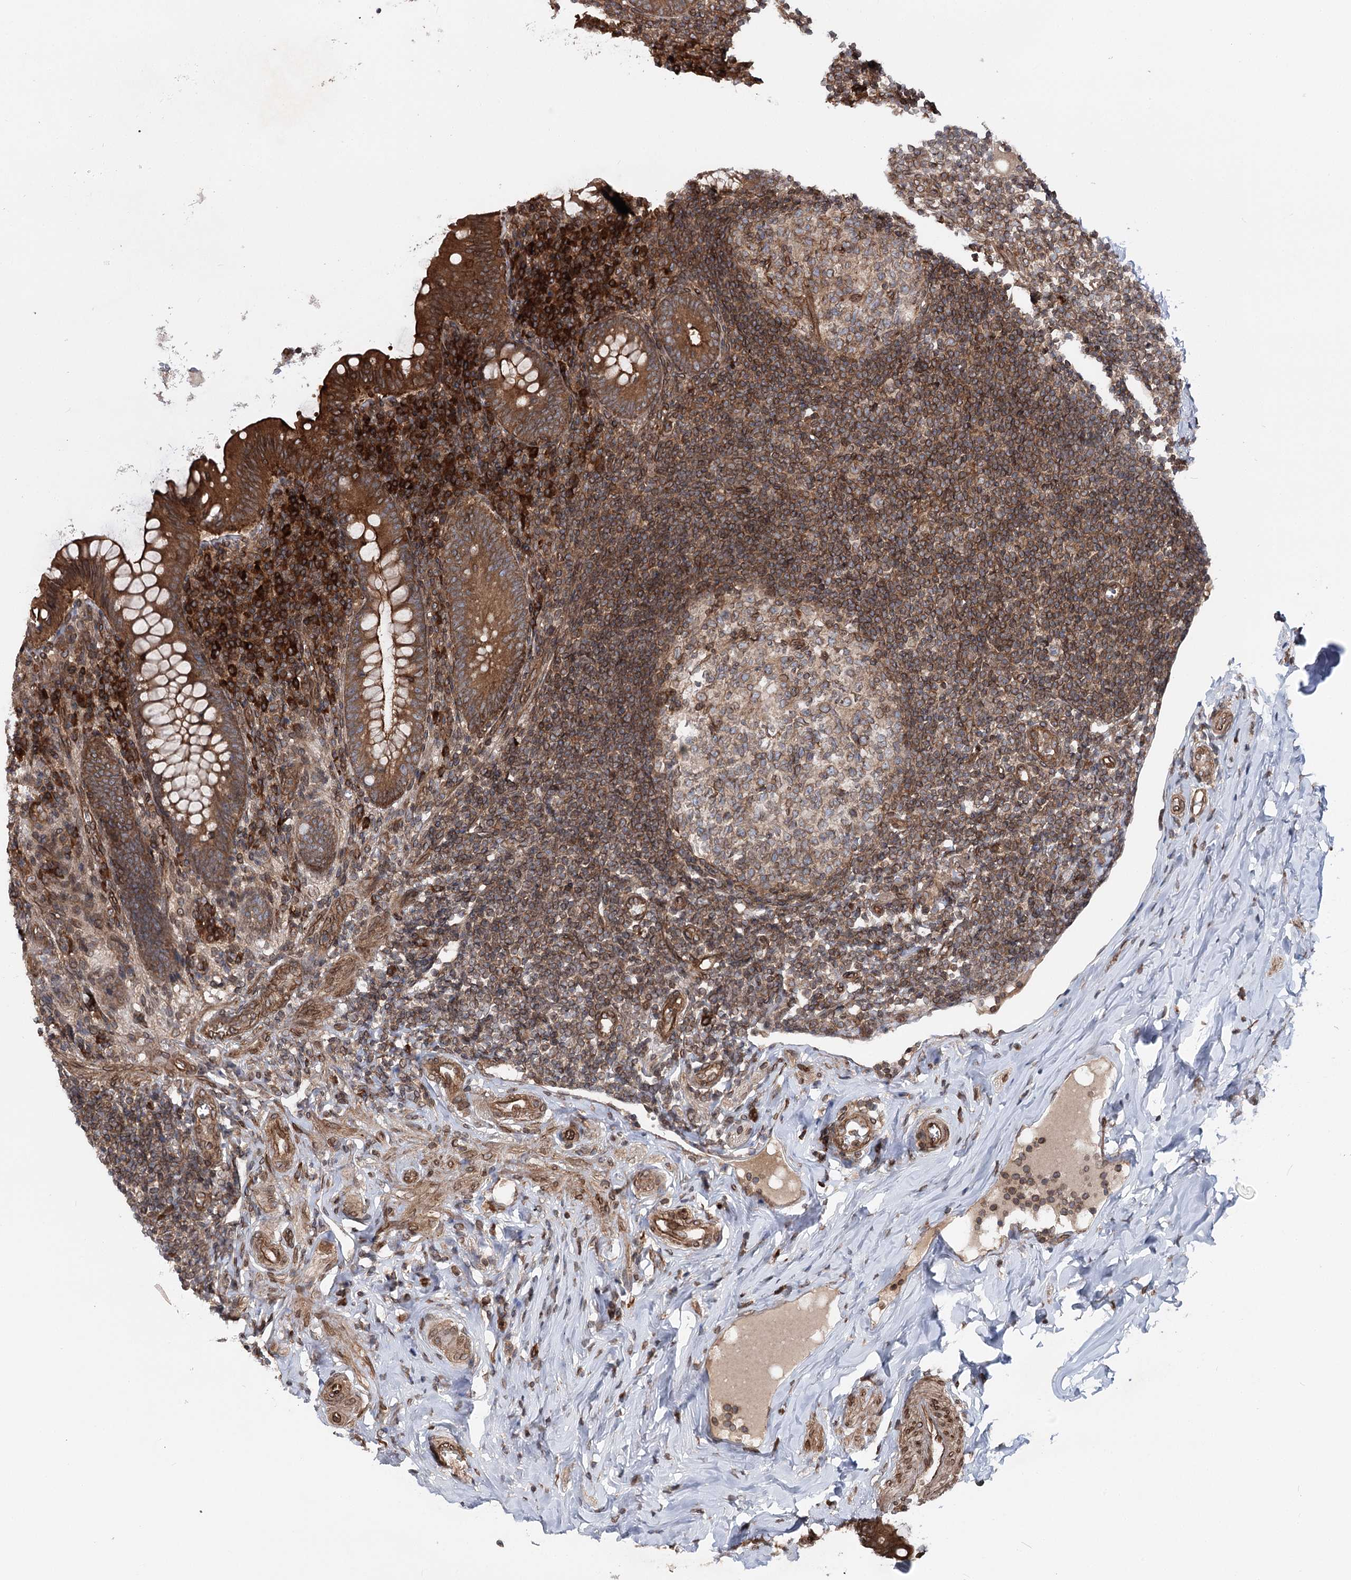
{"staining": {"intensity": "strong", "quantity": ">75%", "location": "cytoplasmic/membranous"}, "tissue": "appendix", "cell_type": "Glandular cells", "image_type": "normal", "snomed": [{"axis": "morphology", "description": "Normal tissue, NOS"}, {"axis": "topography", "description": "Appendix"}], "caption": "Unremarkable appendix was stained to show a protein in brown. There is high levels of strong cytoplasmic/membranous positivity in approximately >75% of glandular cells.", "gene": "FGFR1OP2", "patient": {"sex": "female", "age": 33}}